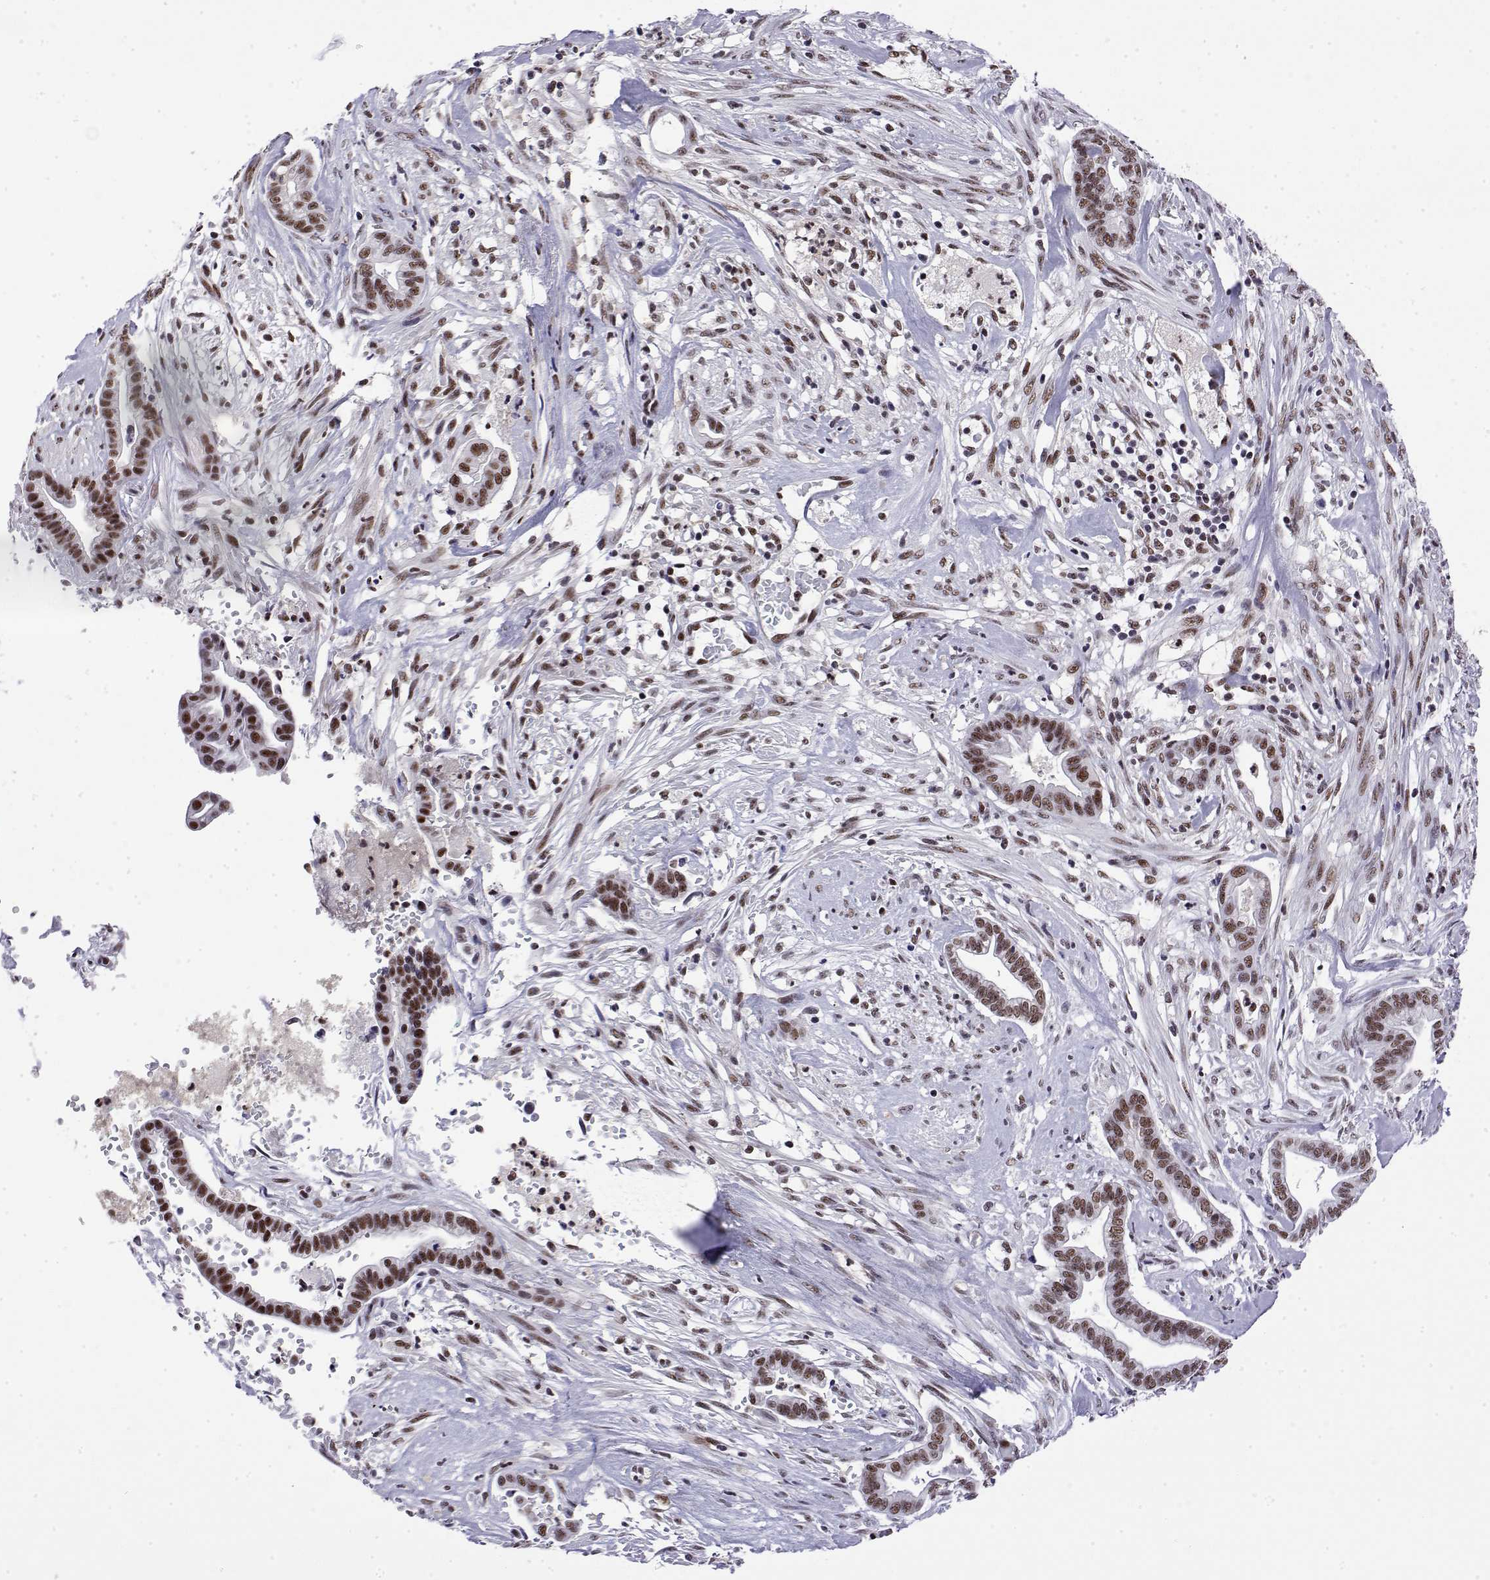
{"staining": {"intensity": "moderate", "quantity": ">75%", "location": "nuclear"}, "tissue": "cervical cancer", "cell_type": "Tumor cells", "image_type": "cancer", "snomed": [{"axis": "morphology", "description": "Adenocarcinoma, NOS"}, {"axis": "topography", "description": "Cervix"}], "caption": "A brown stain shows moderate nuclear staining of a protein in adenocarcinoma (cervical) tumor cells. Immunohistochemistry stains the protein of interest in brown and the nuclei are stained blue.", "gene": "POLDIP3", "patient": {"sex": "female", "age": 62}}